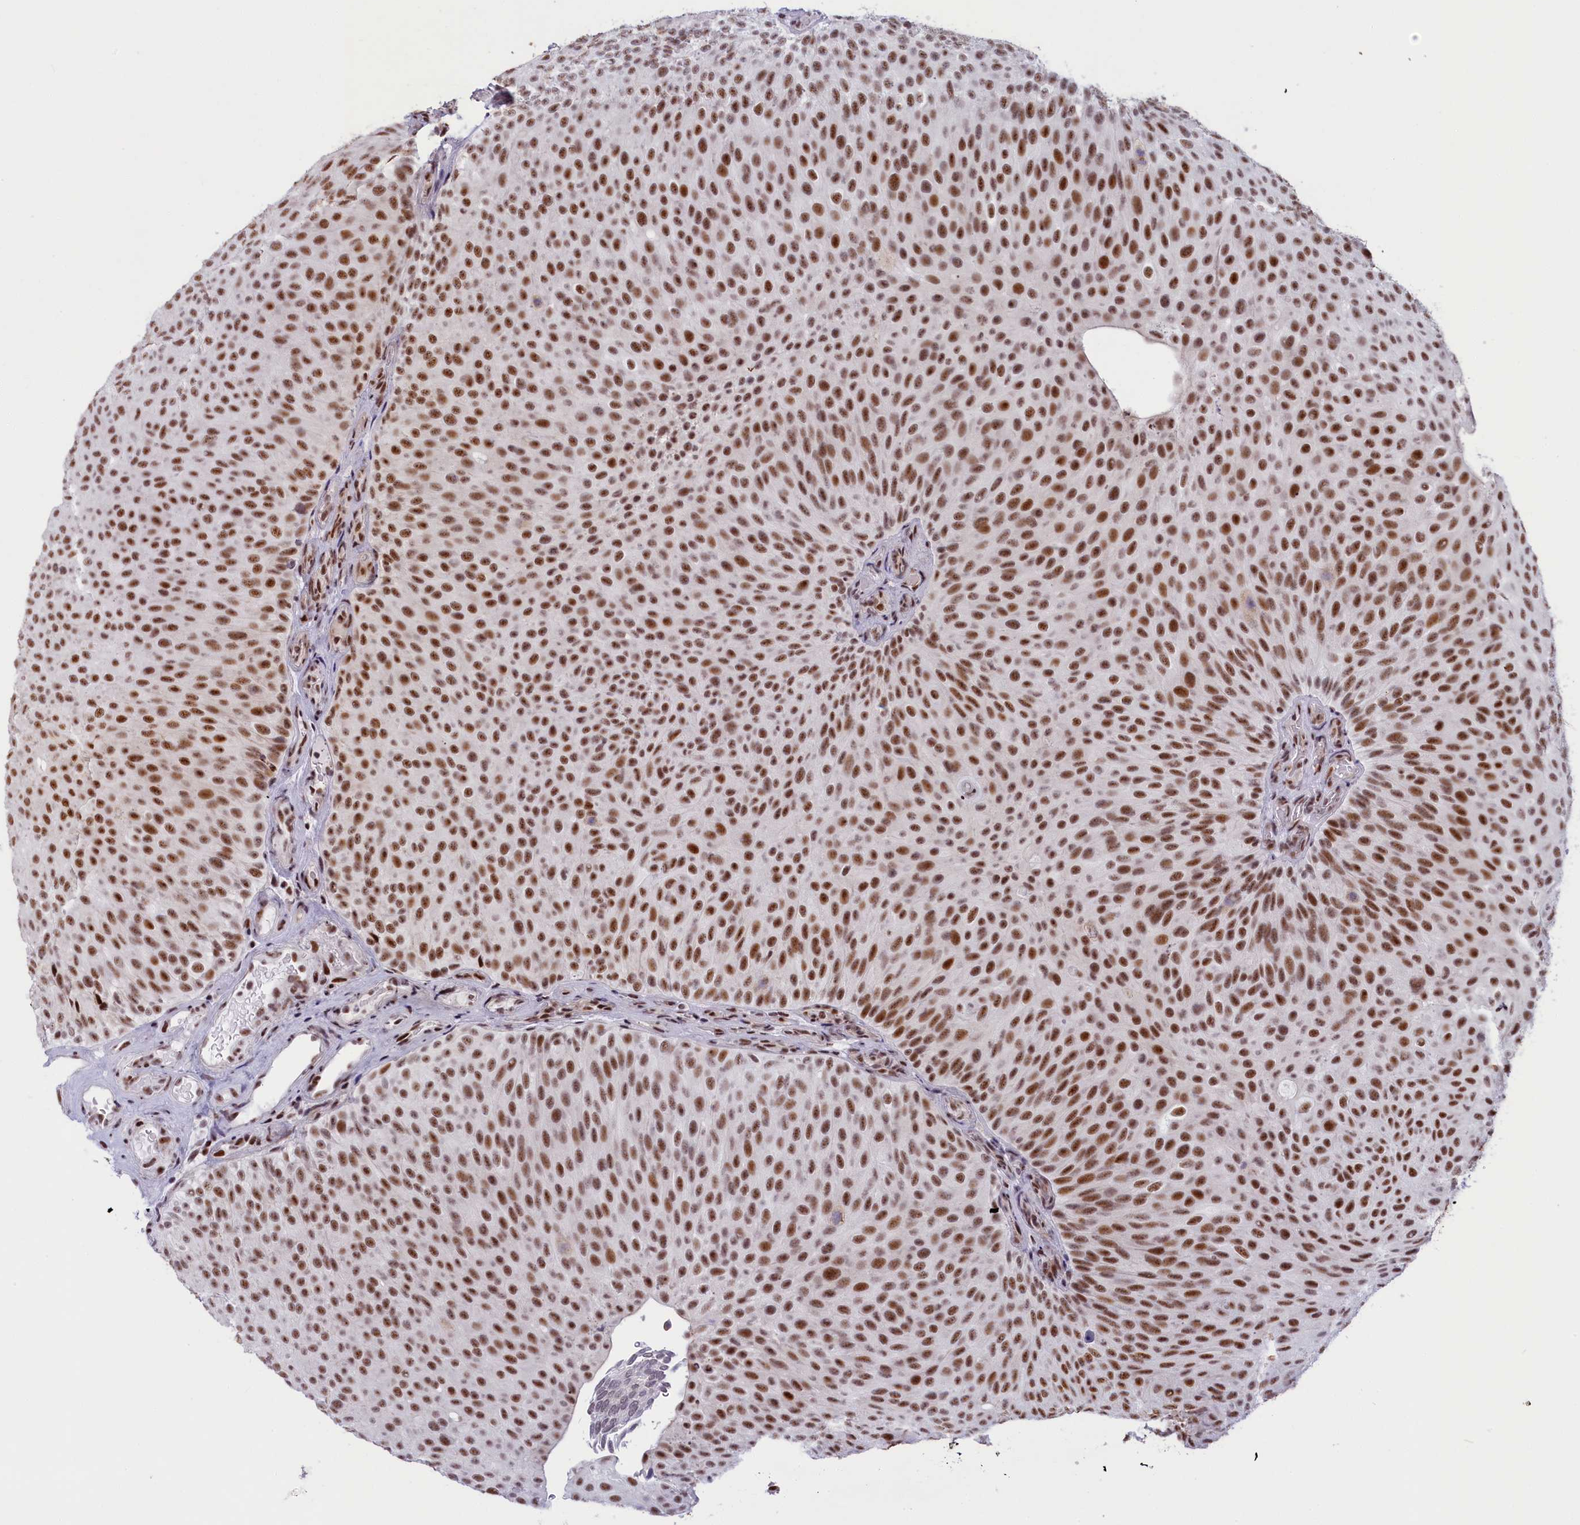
{"staining": {"intensity": "moderate", "quantity": ">75%", "location": "nuclear"}, "tissue": "urothelial cancer", "cell_type": "Tumor cells", "image_type": "cancer", "snomed": [{"axis": "morphology", "description": "Urothelial carcinoma, Low grade"}, {"axis": "topography", "description": "Urinary bladder"}], "caption": "This is an image of immunohistochemistry staining of low-grade urothelial carcinoma, which shows moderate expression in the nuclear of tumor cells.", "gene": "SNRNP70", "patient": {"sex": "male", "age": 78}}